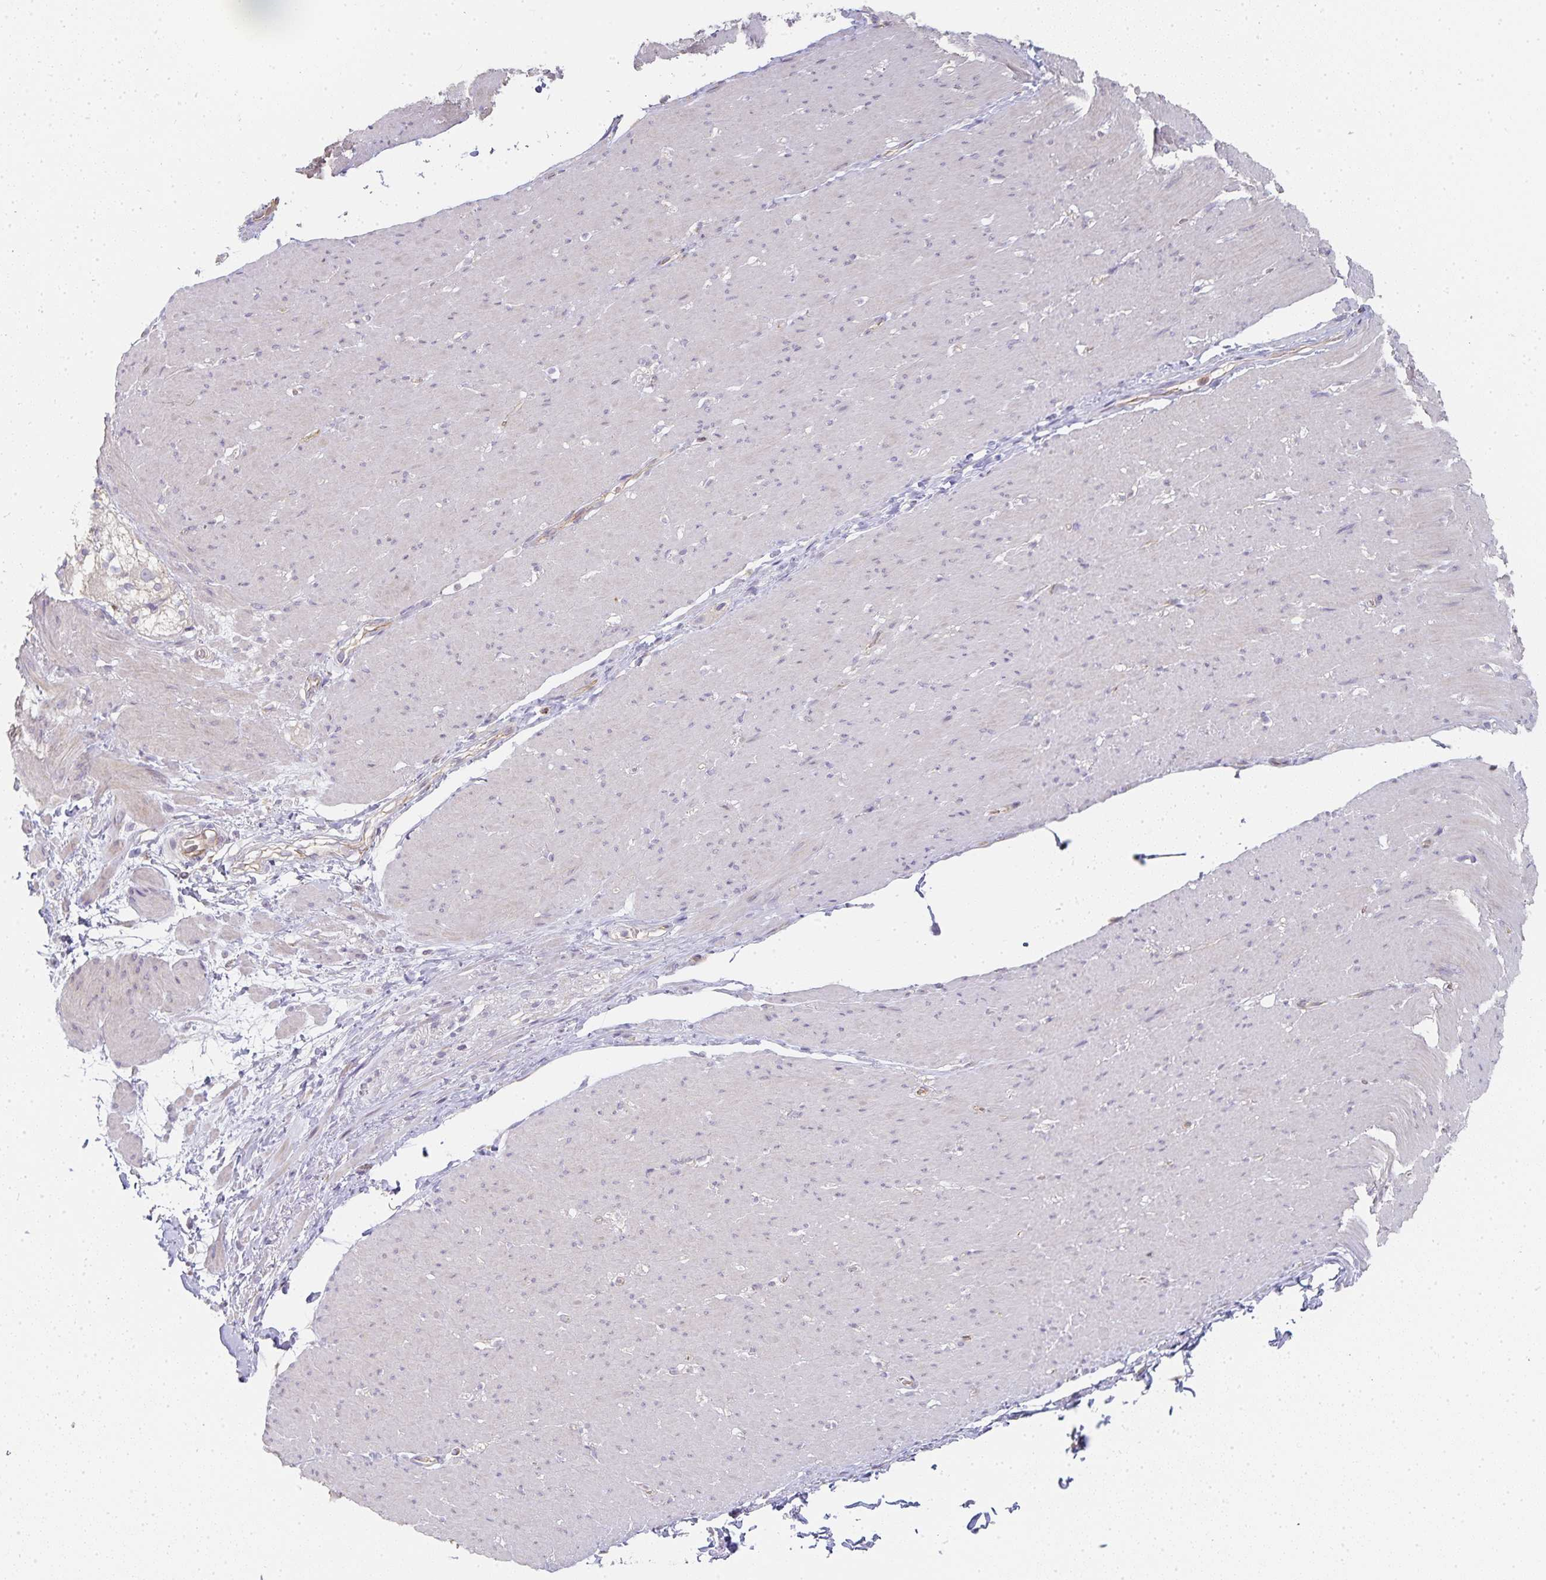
{"staining": {"intensity": "negative", "quantity": "none", "location": "none"}, "tissue": "smooth muscle", "cell_type": "Smooth muscle cells", "image_type": "normal", "snomed": [{"axis": "morphology", "description": "Normal tissue, NOS"}, {"axis": "topography", "description": "Smooth muscle"}, {"axis": "topography", "description": "Rectum"}], "caption": "High power microscopy histopathology image of an IHC image of unremarkable smooth muscle, revealing no significant staining in smooth muscle cells.", "gene": "GATA3", "patient": {"sex": "male", "age": 53}}